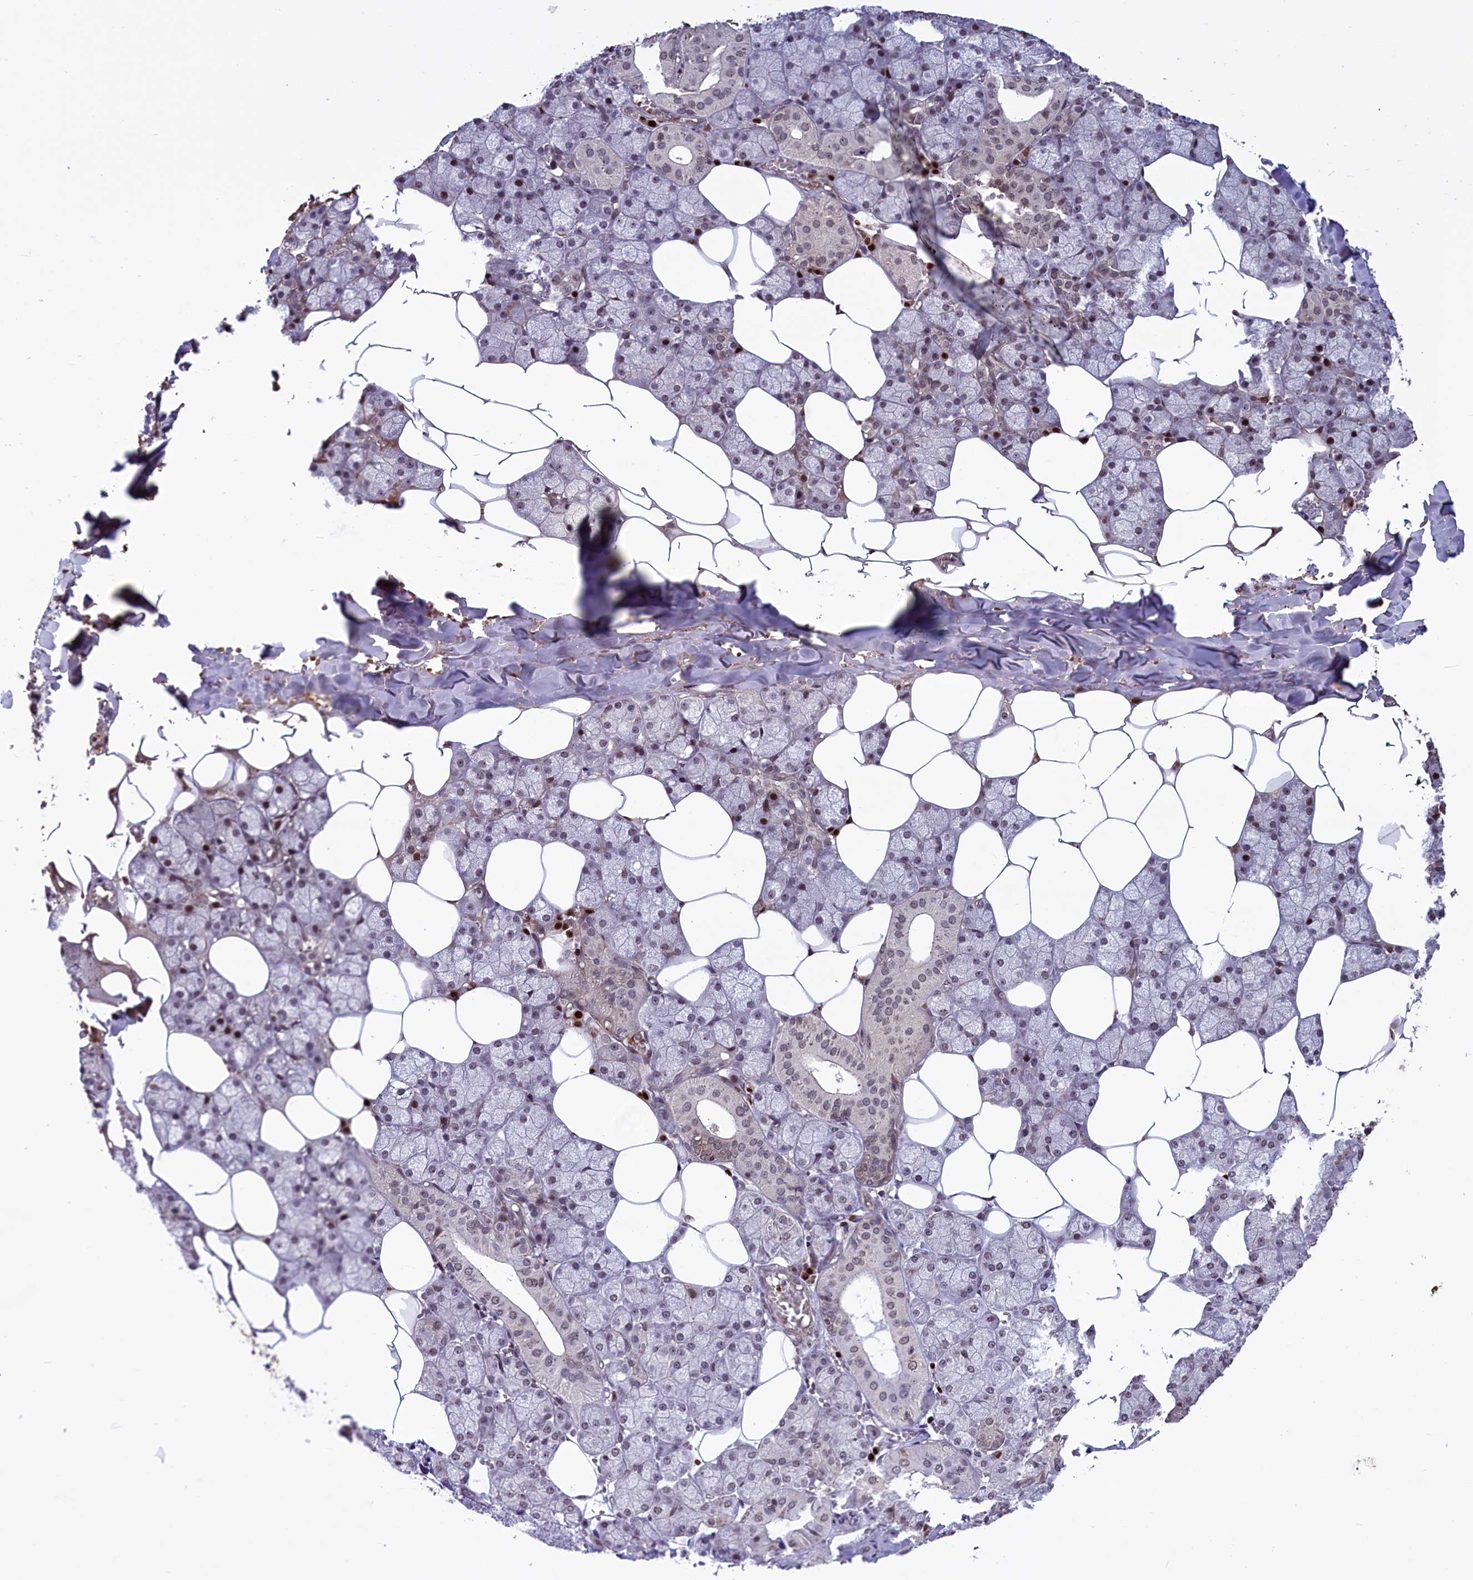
{"staining": {"intensity": "moderate", "quantity": "25%-75%", "location": "nuclear"}, "tissue": "salivary gland", "cell_type": "Glandular cells", "image_type": "normal", "snomed": [{"axis": "morphology", "description": "Normal tissue, NOS"}, {"axis": "topography", "description": "Salivary gland"}], "caption": "IHC of benign salivary gland shows medium levels of moderate nuclear staining in about 25%-75% of glandular cells.", "gene": "SHFL", "patient": {"sex": "male", "age": 62}}